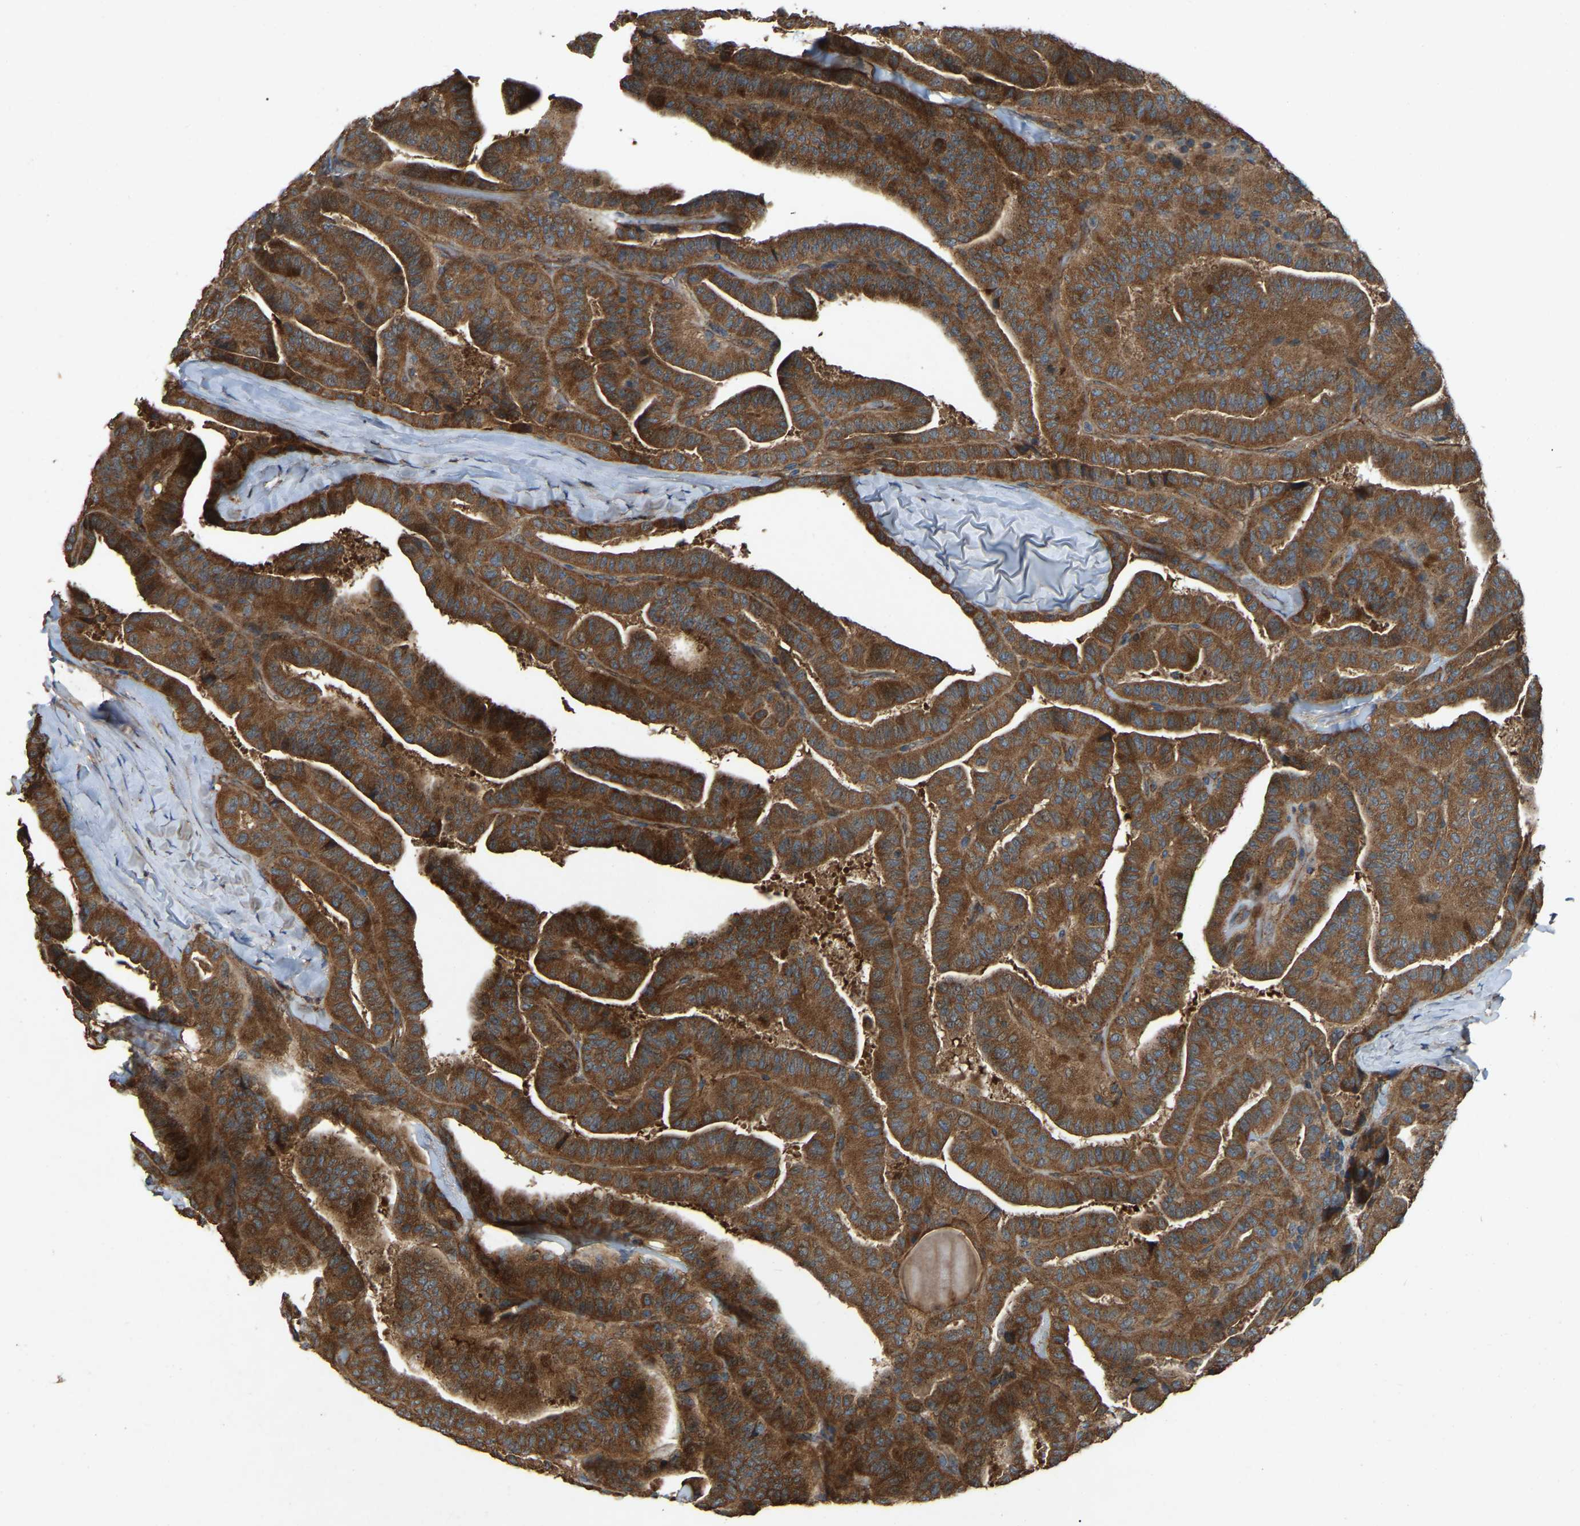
{"staining": {"intensity": "strong", "quantity": ">75%", "location": "cytoplasmic/membranous"}, "tissue": "thyroid cancer", "cell_type": "Tumor cells", "image_type": "cancer", "snomed": [{"axis": "morphology", "description": "Papillary adenocarcinoma, NOS"}, {"axis": "topography", "description": "Thyroid gland"}], "caption": "Immunohistochemistry staining of papillary adenocarcinoma (thyroid), which reveals high levels of strong cytoplasmic/membranous positivity in about >75% of tumor cells indicating strong cytoplasmic/membranous protein staining. The staining was performed using DAB (3,3'-diaminobenzidine) (brown) for protein detection and nuclei were counterstained in hematoxylin (blue).", "gene": "SAMD9L", "patient": {"sex": "male", "age": 77}}